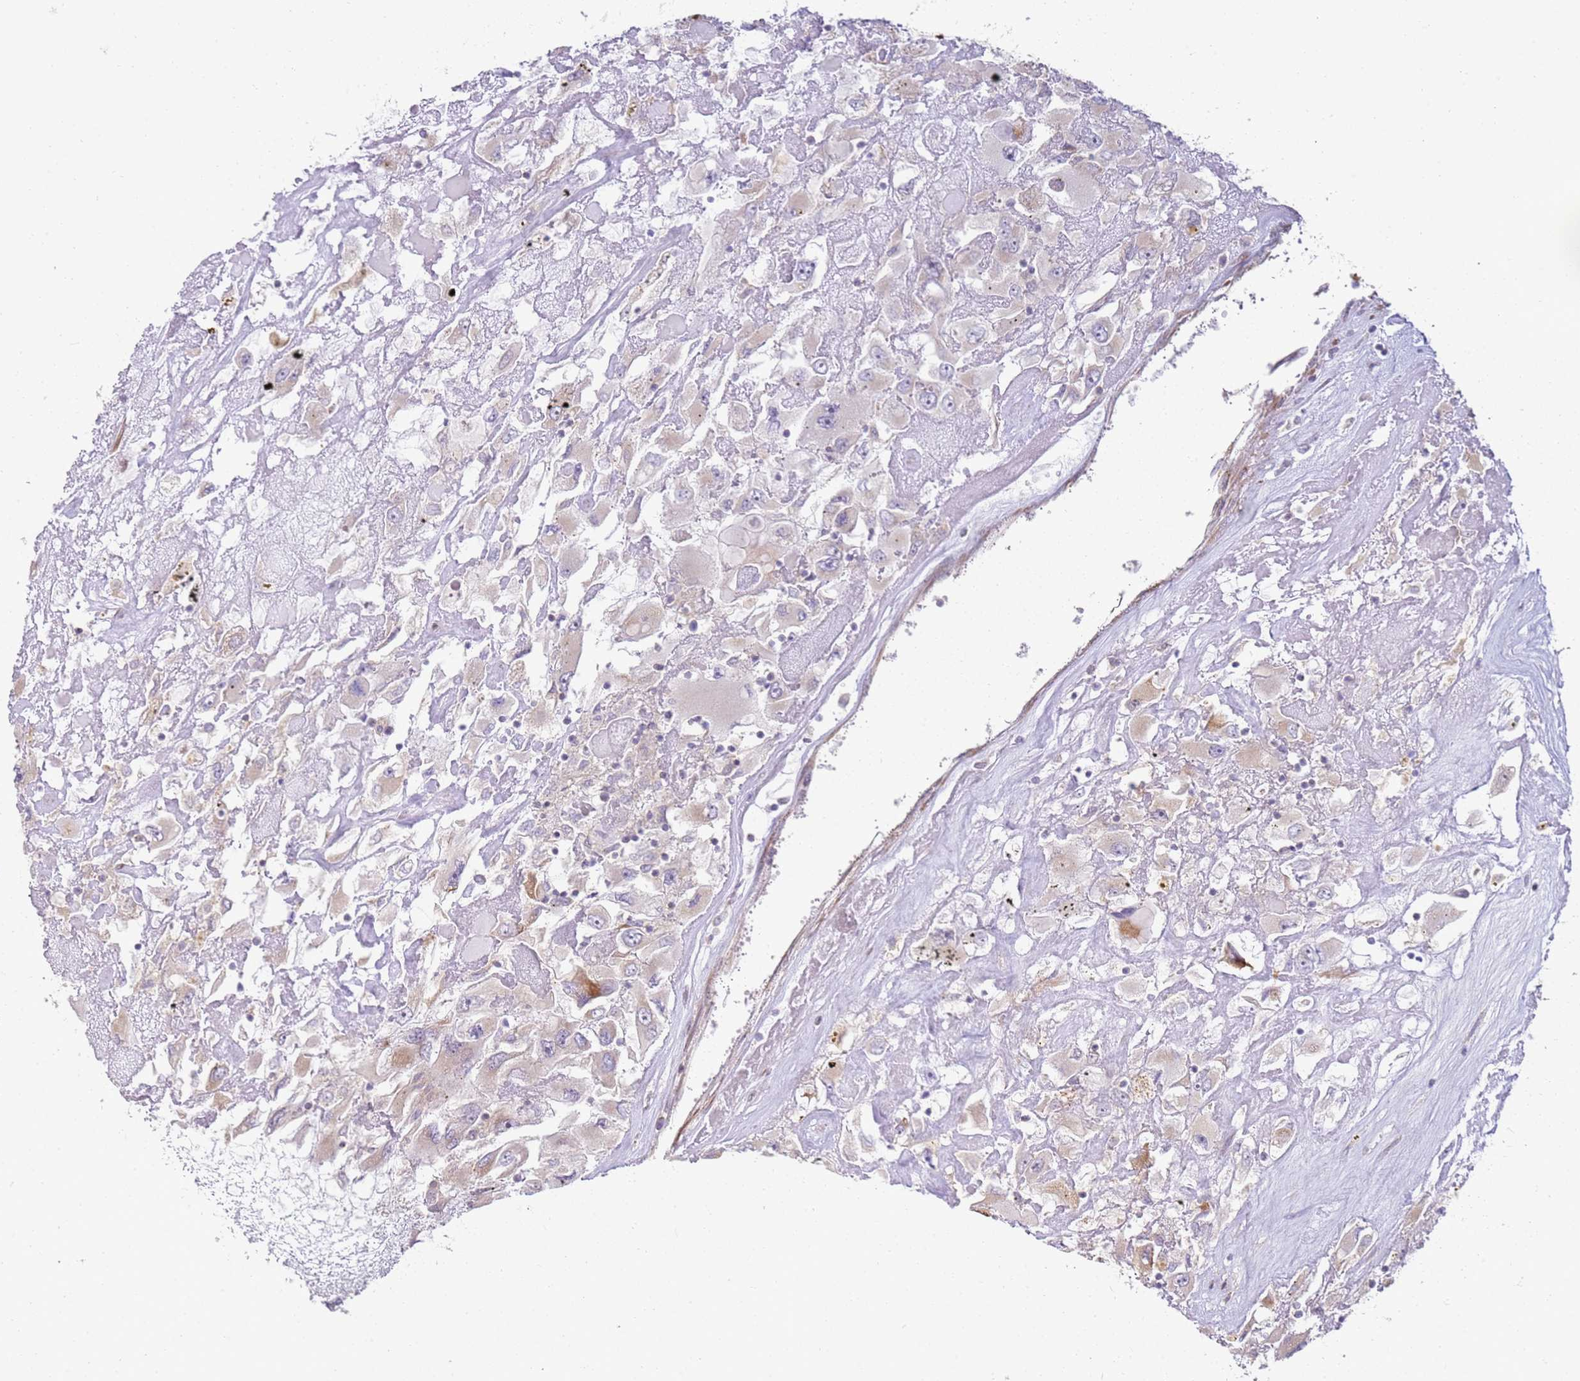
{"staining": {"intensity": "negative", "quantity": "none", "location": "none"}, "tissue": "renal cancer", "cell_type": "Tumor cells", "image_type": "cancer", "snomed": [{"axis": "morphology", "description": "Adenocarcinoma, NOS"}, {"axis": "topography", "description": "Kidney"}], "caption": "Human adenocarcinoma (renal) stained for a protein using immunohistochemistry (IHC) demonstrates no expression in tumor cells.", "gene": "GRAP", "patient": {"sex": "female", "age": 52}}